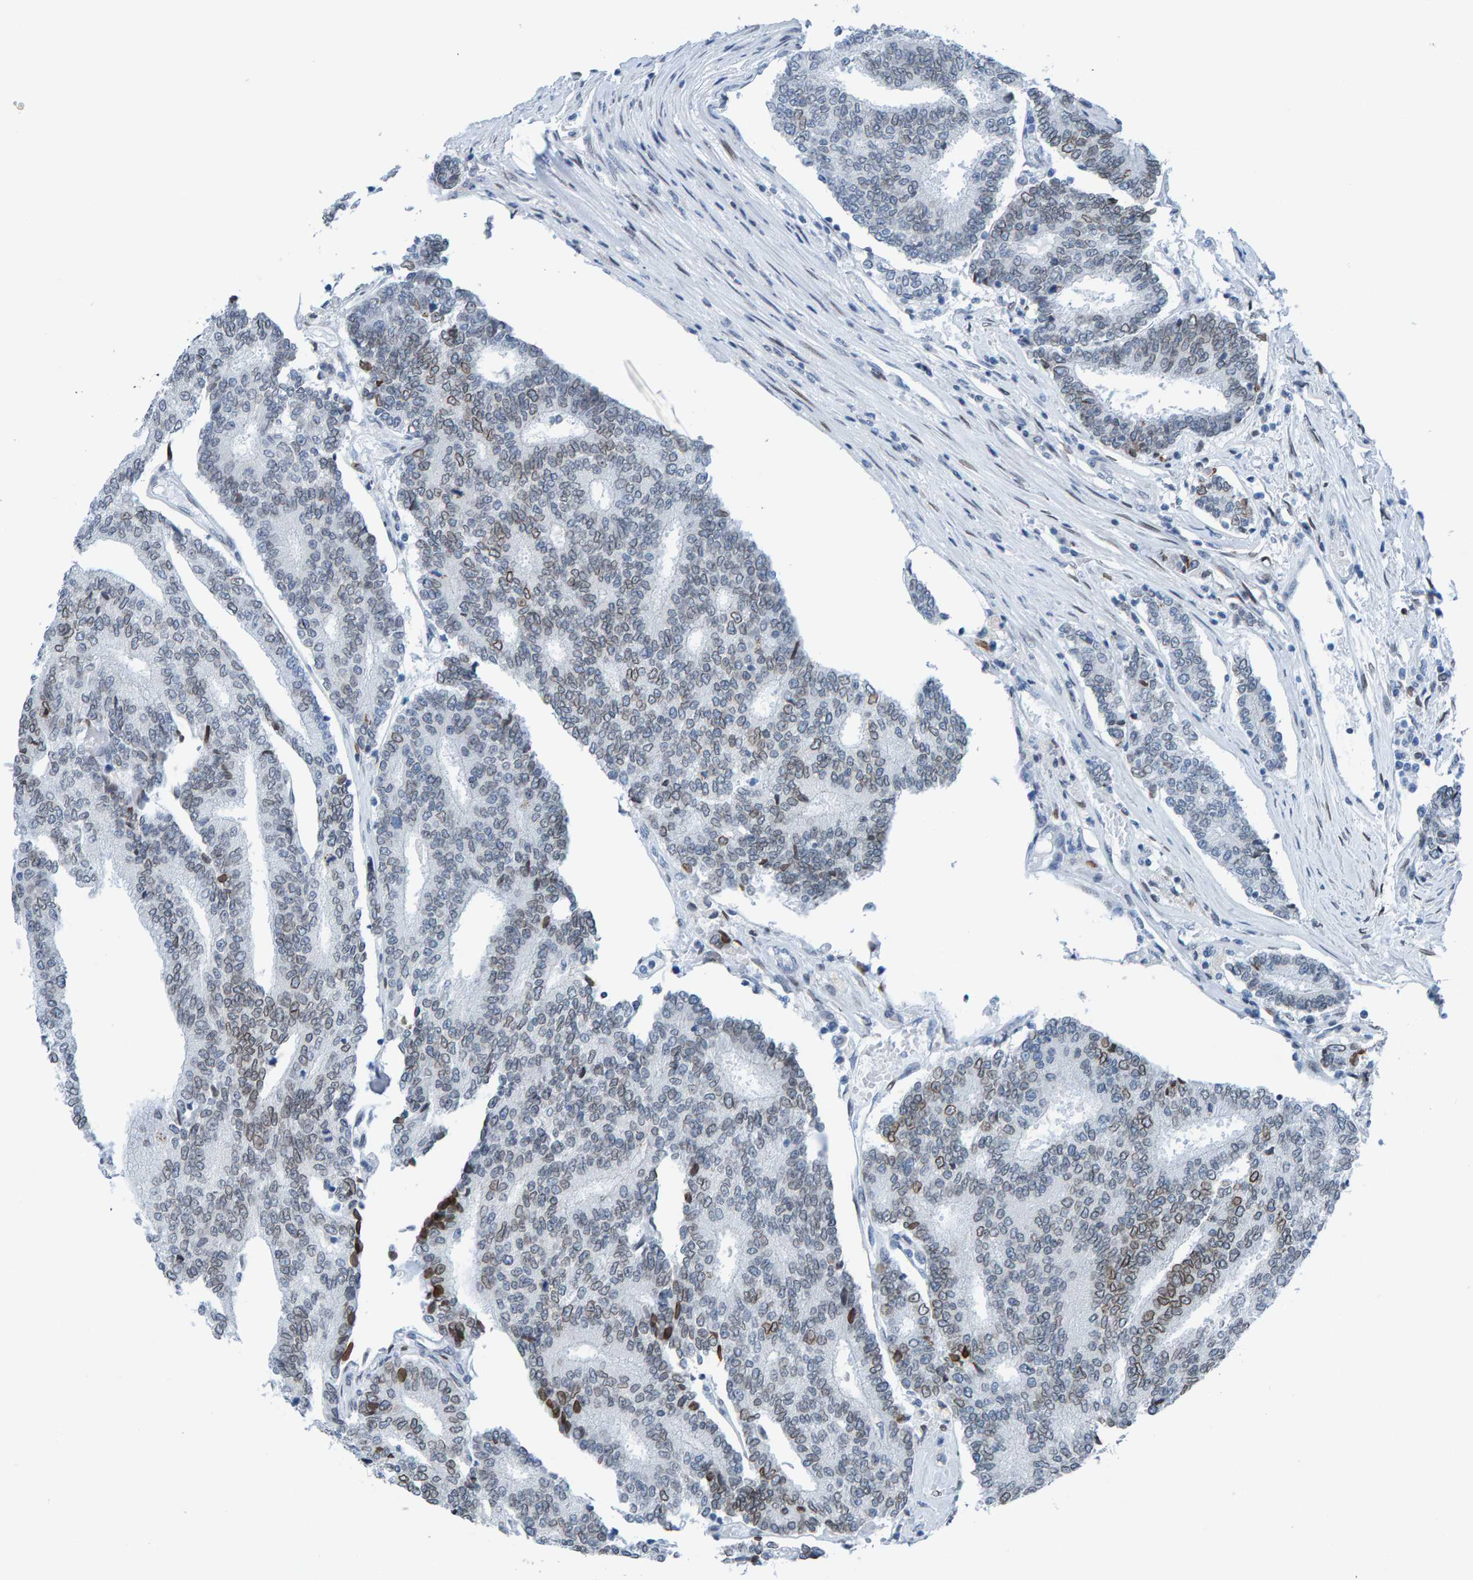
{"staining": {"intensity": "moderate", "quantity": "<25%", "location": "cytoplasmic/membranous,nuclear"}, "tissue": "prostate cancer", "cell_type": "Tumor cells", "image_type": "cancer", "snomed": [{"axis": "morphology", "description": "Normal tissue, NOS"}, {"axis": "morphology", "description": "Adenocarcinoma, High grade"}, {"axis": "topography", "description": "Prostate"}, {"axis": "topography", "description": "Seminal veicle"}], "caption": "Immunohistochemistry (IHC) (DAB) staining of adenocarcinoma (high-grade) (prostate) exhibits moderate cytoplasmic/membranous and nuclear protein expression in about <25% of tumor cells.", "gene": "LMNB2", "patient": {"sex": "male", "age": 55}}